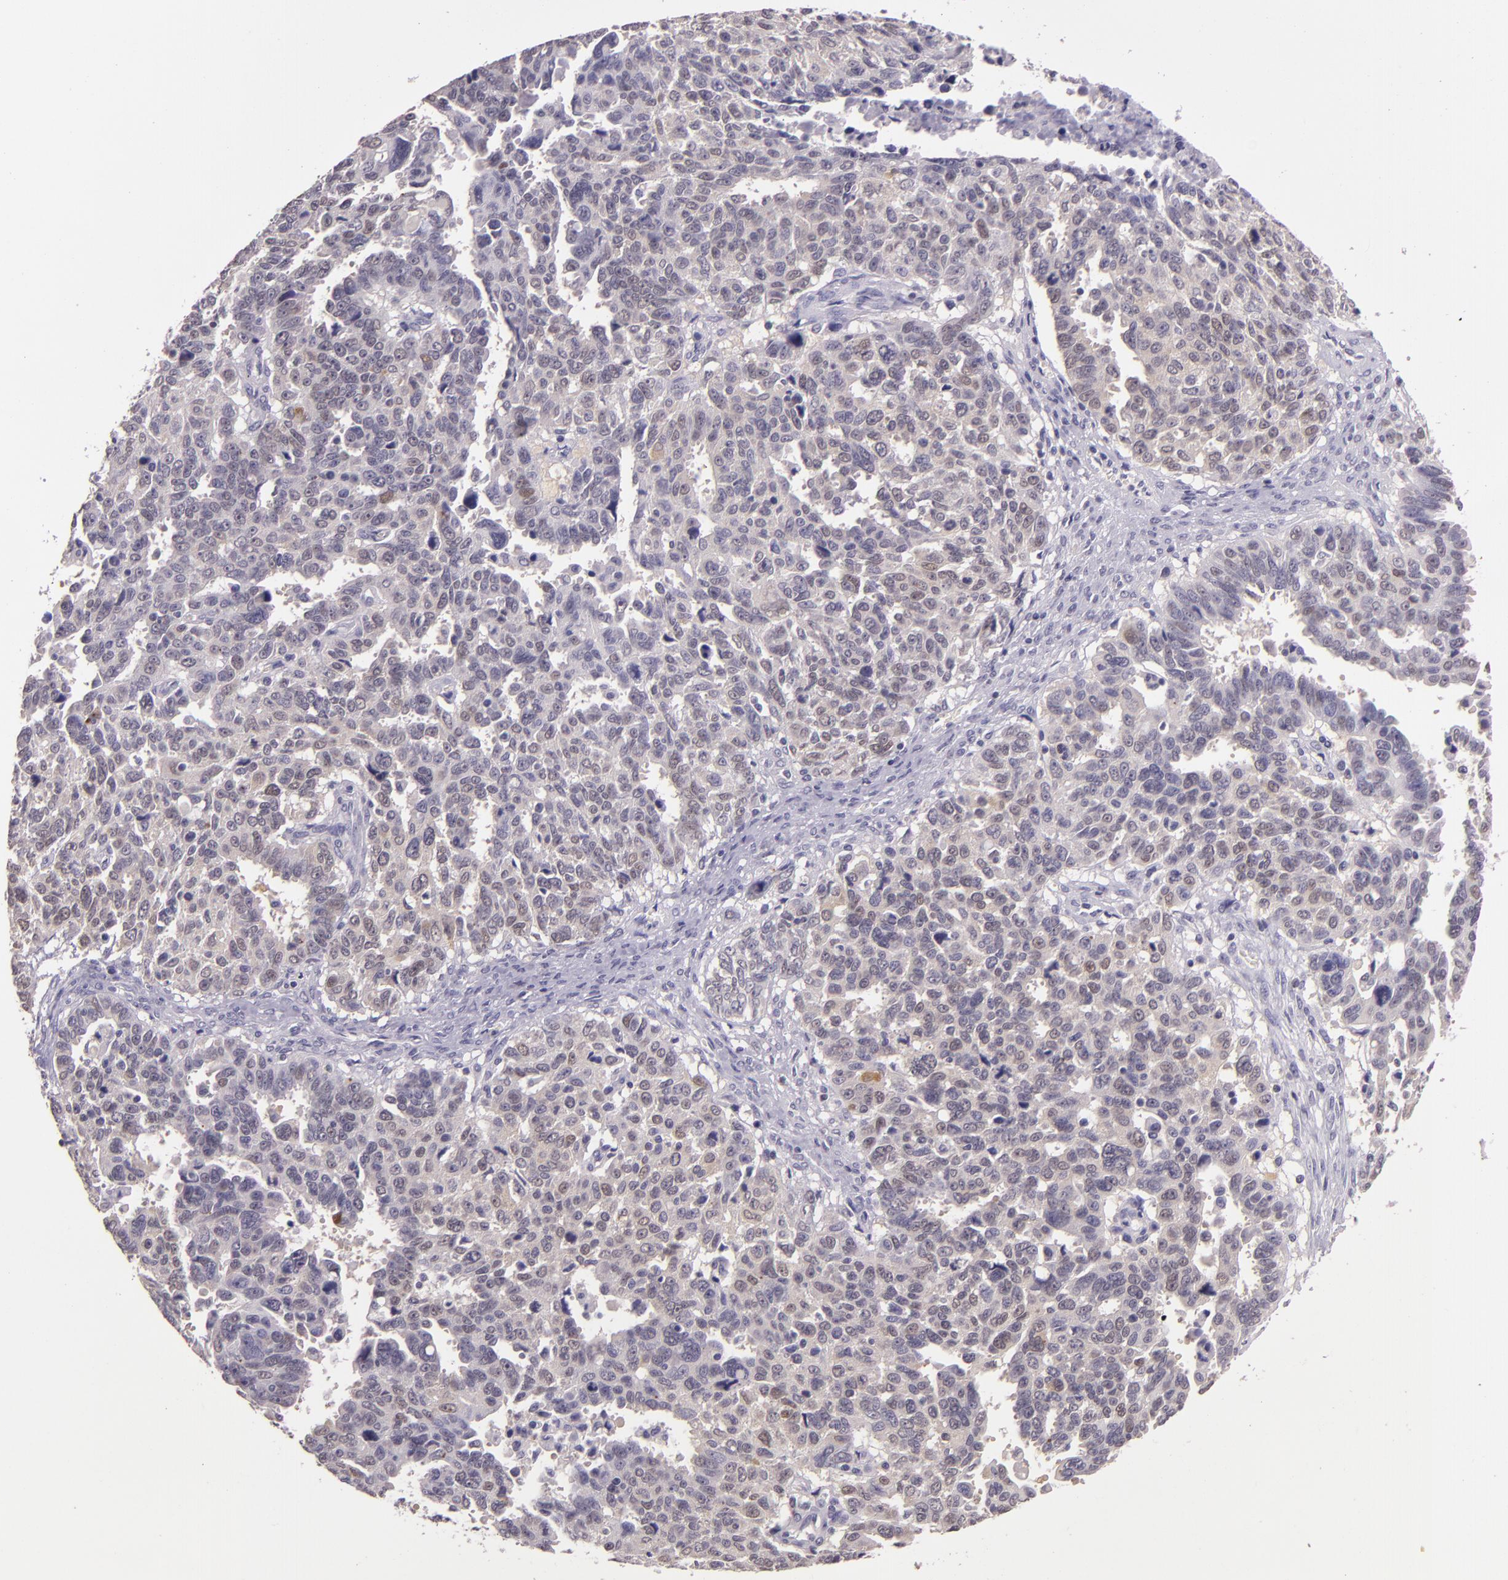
{"staining": {"intensity": "moderate", "quantity": "<25%", "location": "nuclear"}, "tissue": "ovarian cancer", "cell_type": "Tumor cells", "image_type": "cancer", "snomed": [{"axis": "morphology", "description": "Carcinoma, endometroid"}, {"axis": "morphology", "description": "Cystadenocarcinoma, serous, NOS"}, {"axis": "topography", "description": "Ovary"}], "caption": "The micrograph shows a brown stain indicating the presence of a protein in the nuclear of tumor cells in ovarian cancer.", "gene": "HSPA8", "patient": {"sex": "female", "age": 45}}